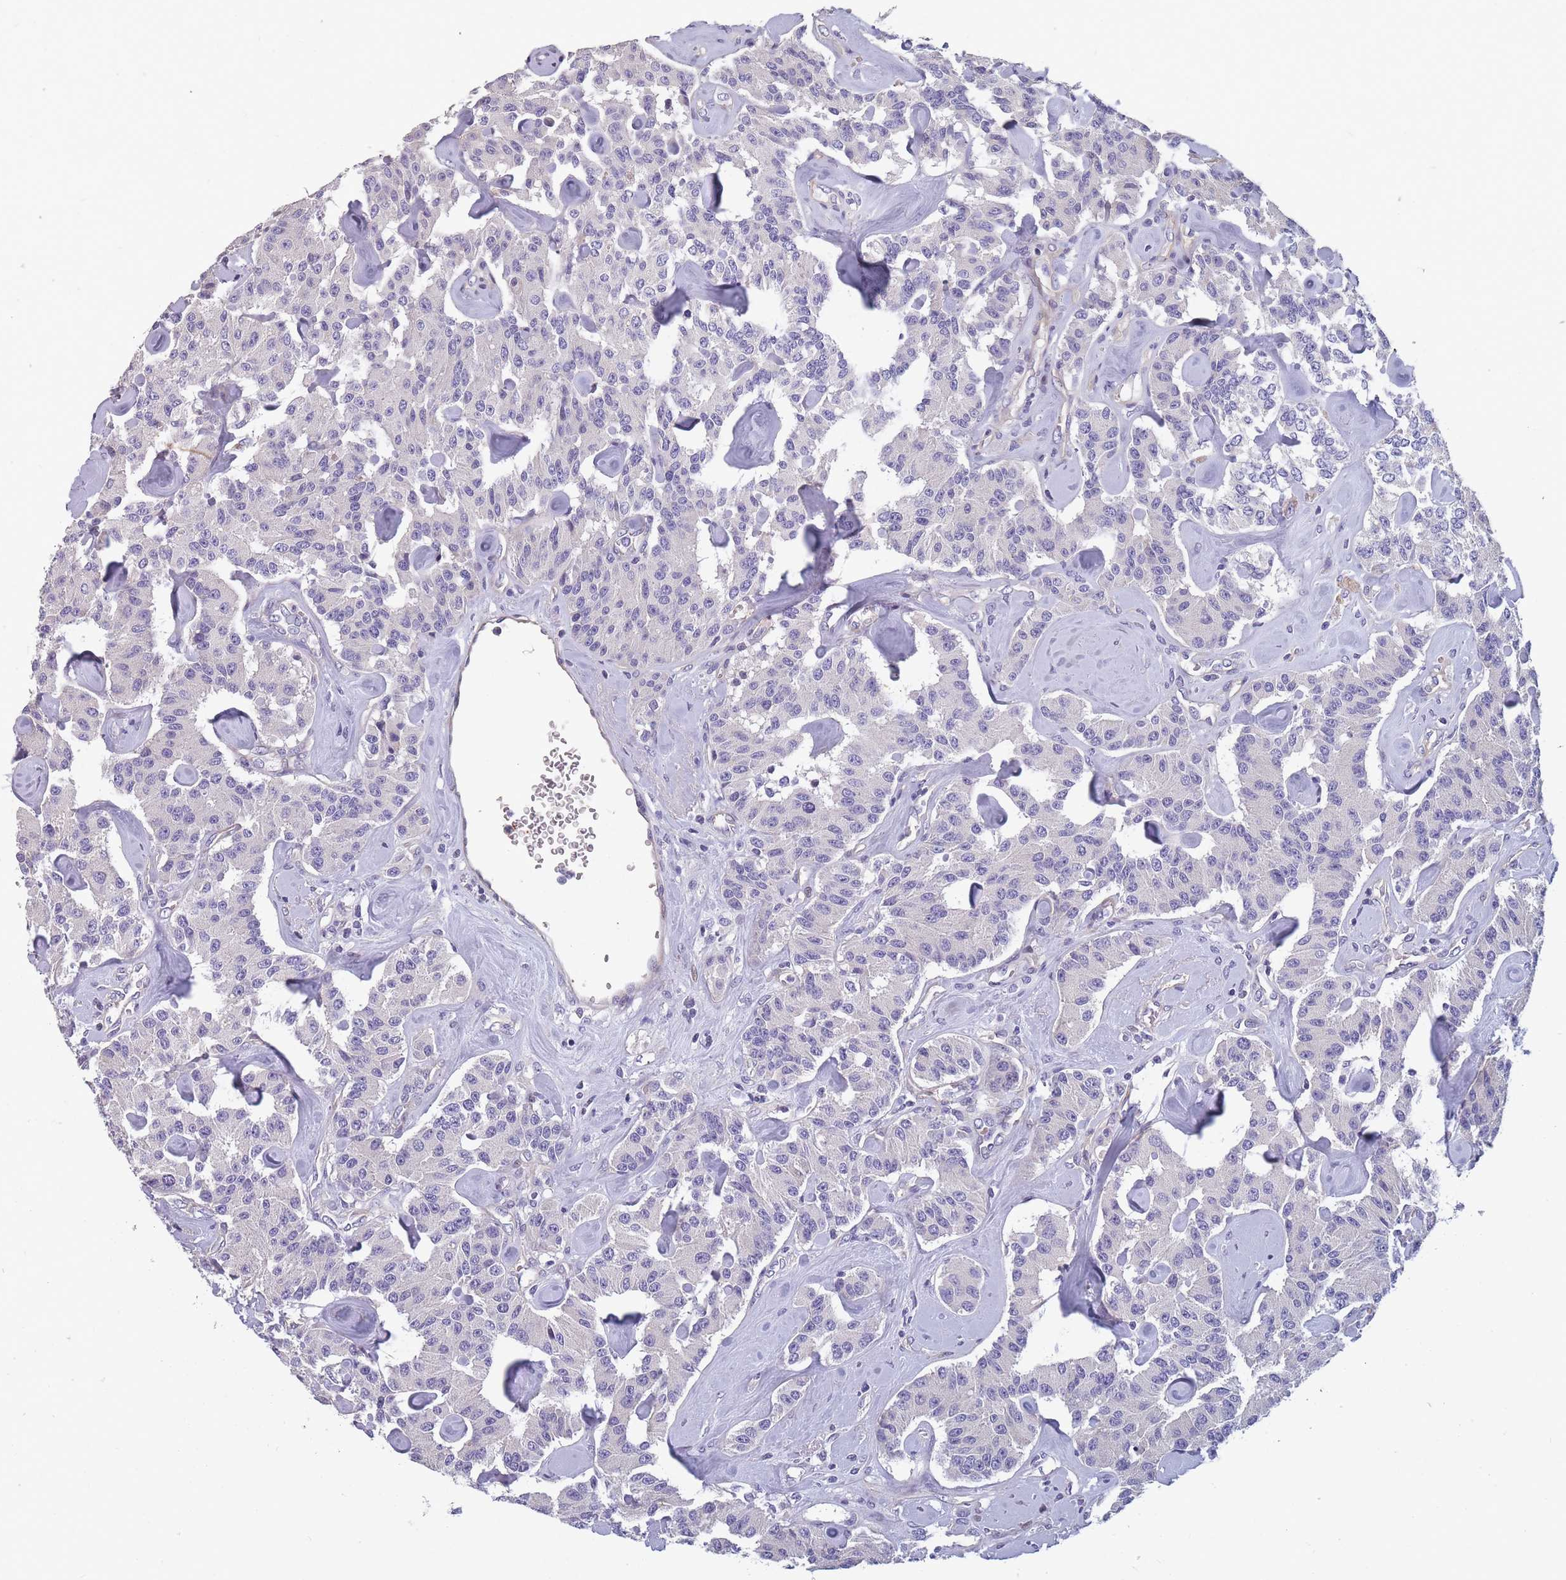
{"staining": {"intensity": "negative", "quantity": "none", "location": "none"}, "tissue": "carcinoid", "cell_type": "Tumor cells", "image_type": "cancer", "snomed": [{"axis": "morphology", "description": "Carcinoid, malignant, NOS"}, {"axis": "topography", "description": "Pancreas"}], "caption": "A high-resolution micrograph shows immunohistochemistry (IHC) staining of malignant carcinoid, which shows no significant expression in tumor cells. Nuclei are stained in blue.", "gene": "FAM83F", "patient": {"sex": "male", "age": 41}}